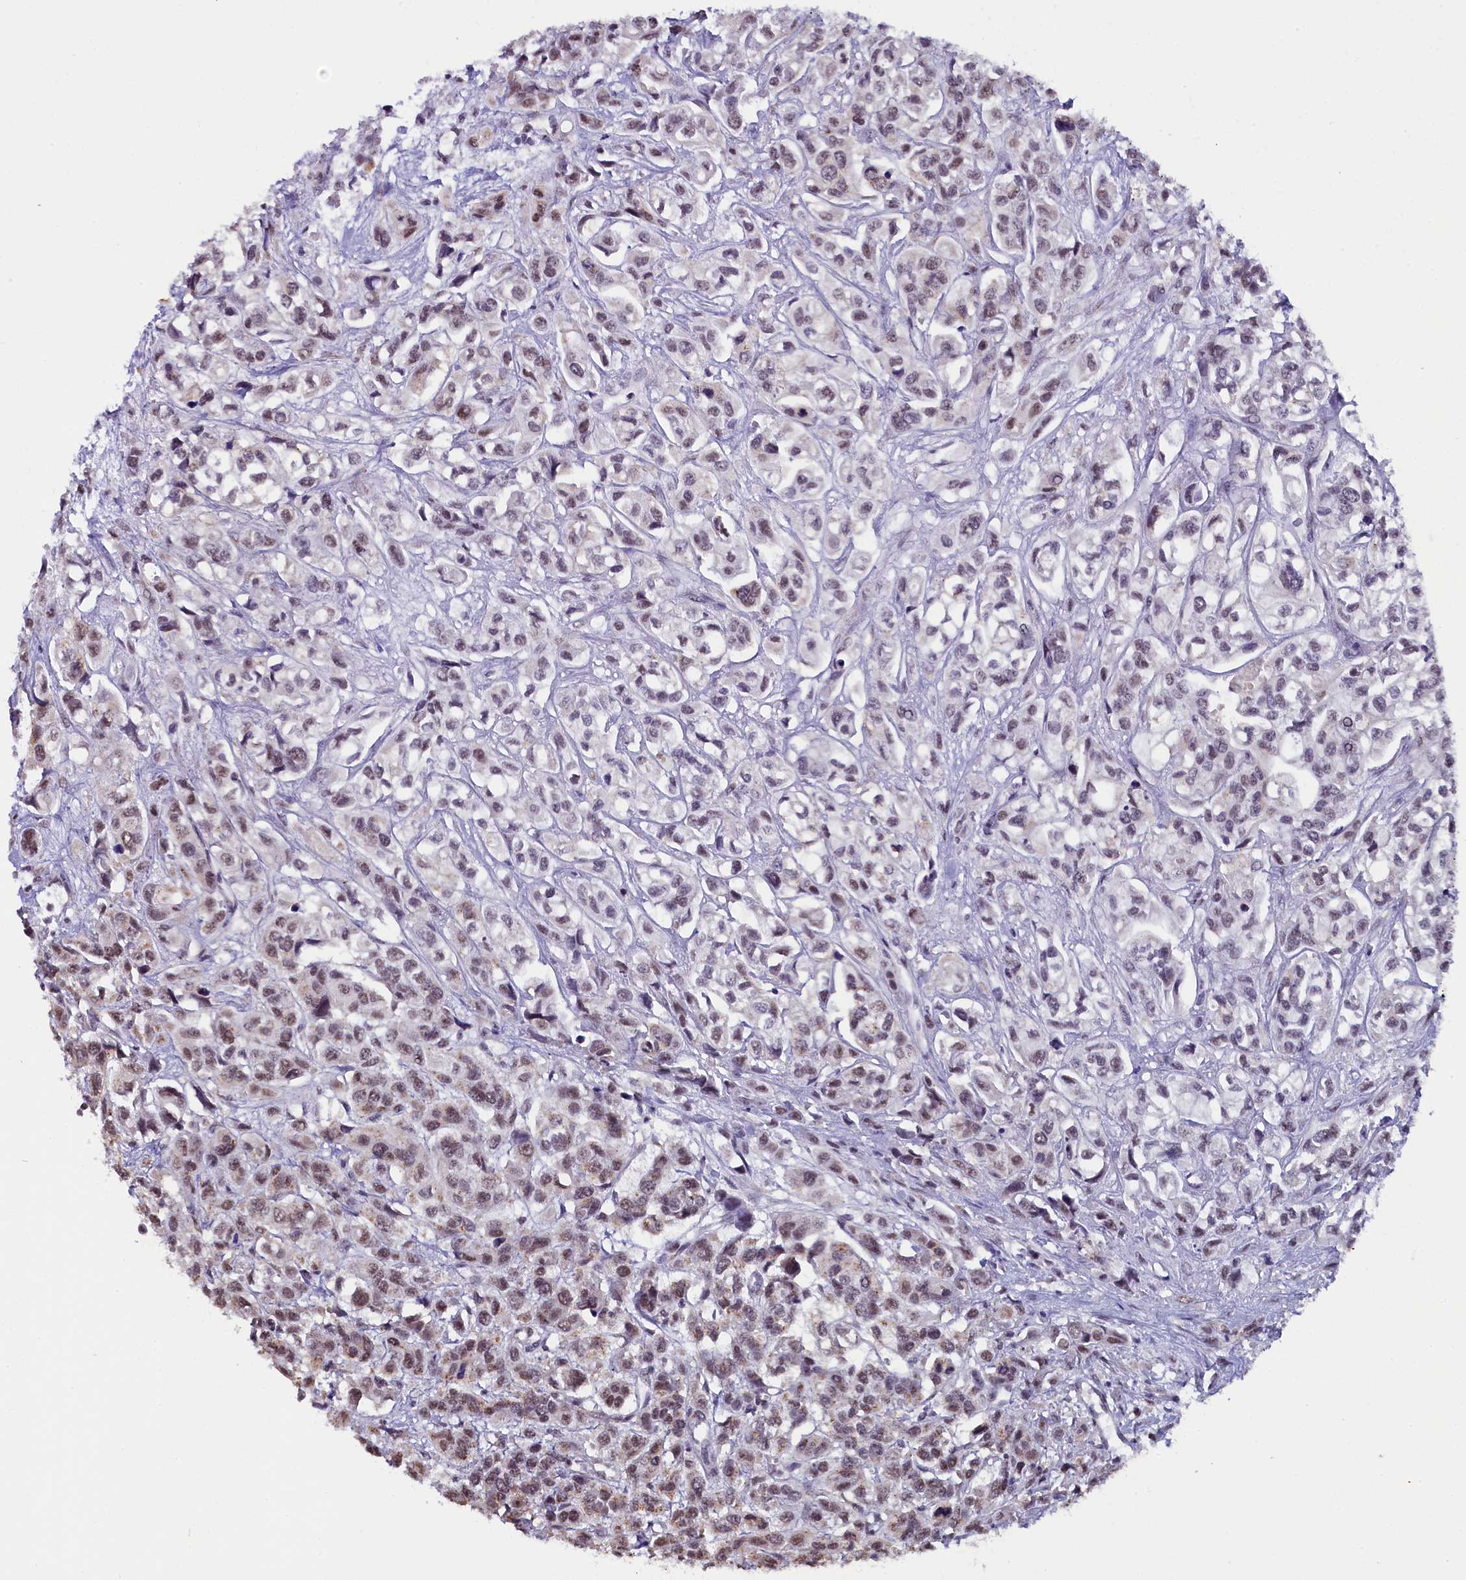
{"staining": {"intensity": "moderate", "quantity": "25%-75%", "location": "nuclear"}, "tissue": "urothelial cancer", "cell_type": "Tumor cells", "image_type": "cancer", "snomed": [{"axis": "morphology", "description": "Urothelial carcinoma, High grade"}, {"axis": "topography", "description": "Urinary bladder"}], "caption": "Tumor cells demonstrate moderate nuclear positivity in about 25%-75% of cells in high-grade urothelial carcinoma.", "gene": "NCBP1", "patient": {"sex": "male", "age": 67}}